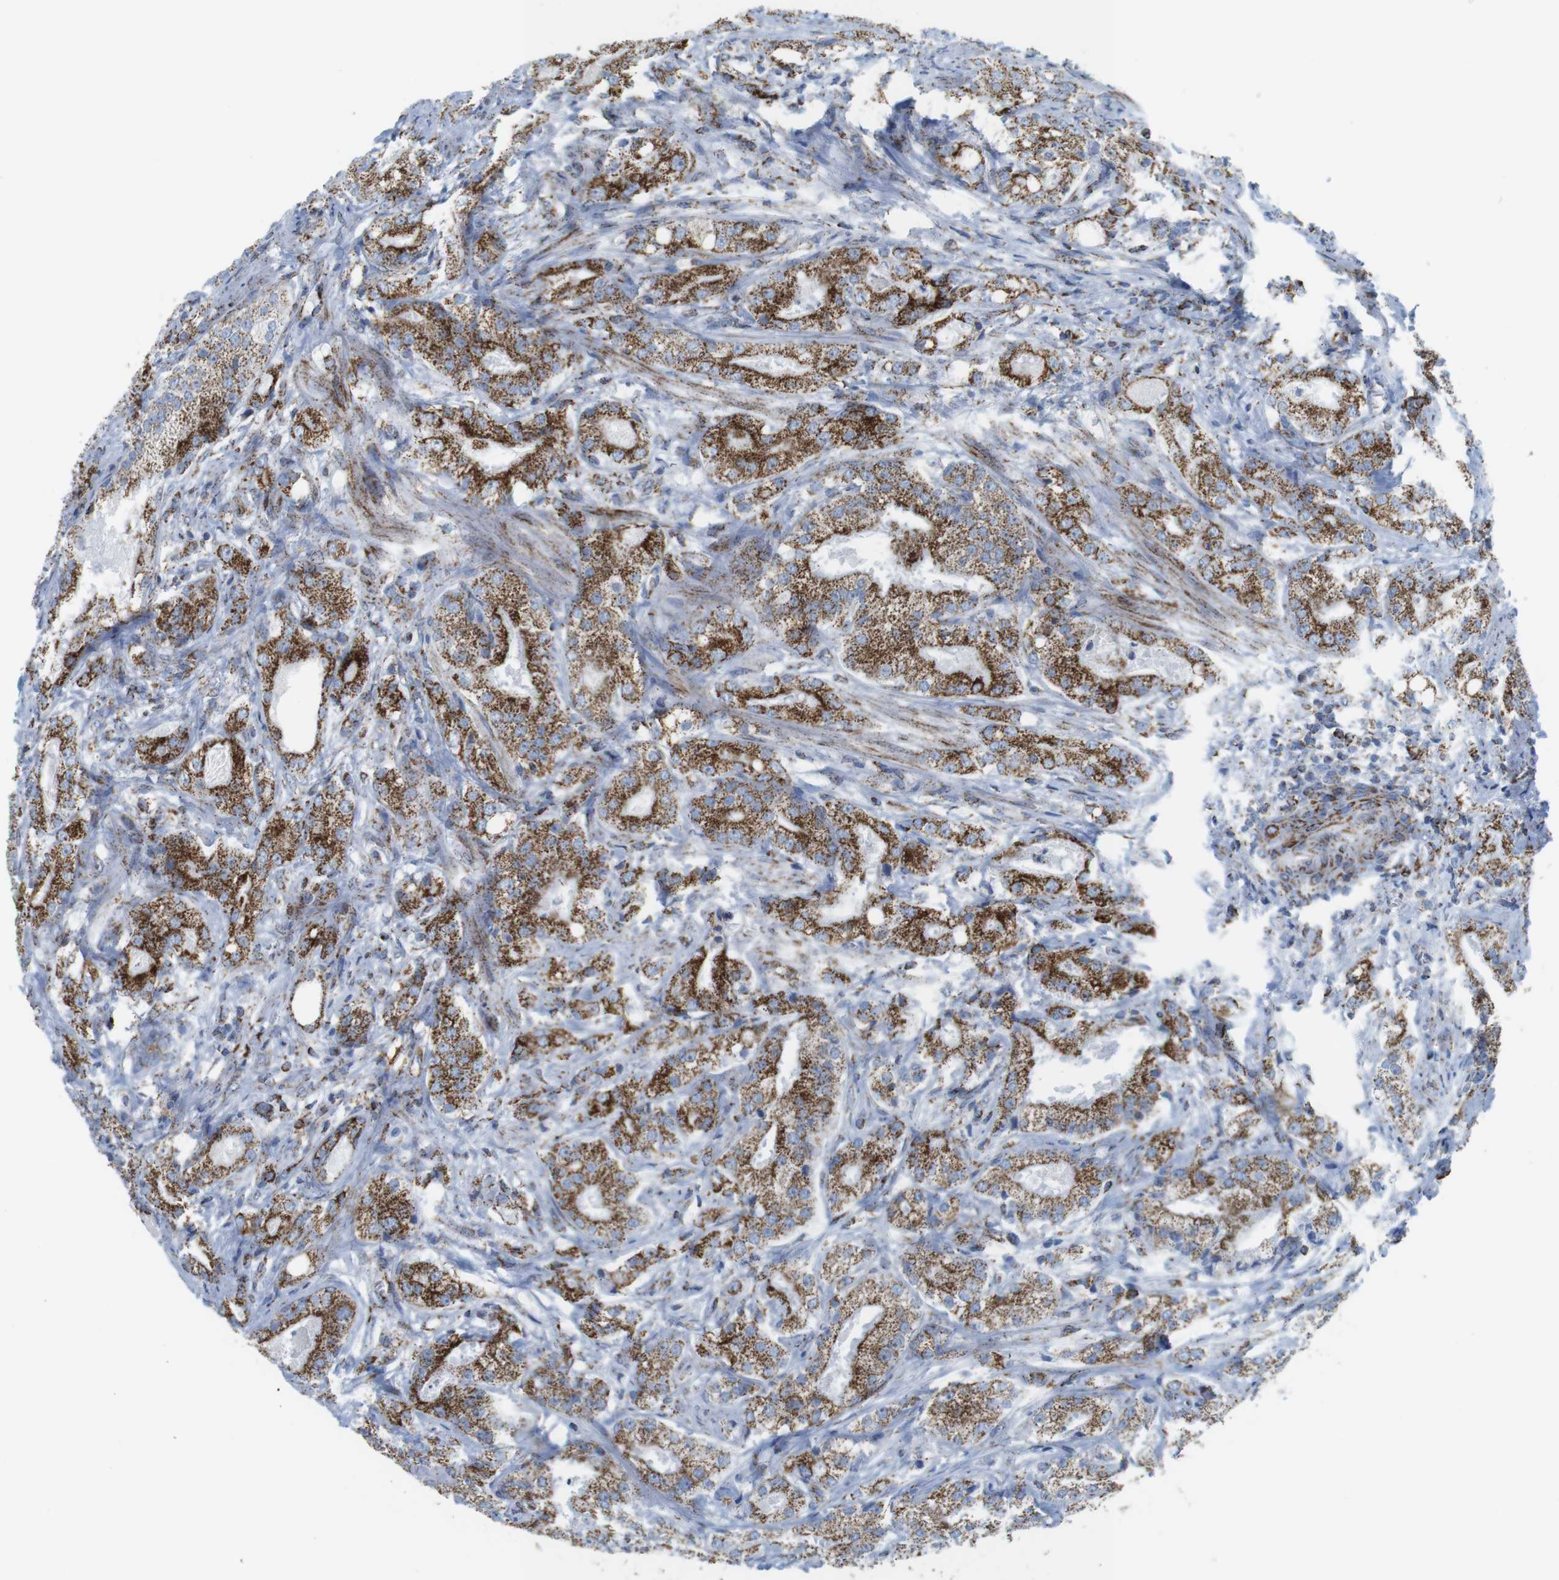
{"staining": {"intensity": "moderate", "quantity": ">75%", "location": "cytoplasmic/membranous"}, "tissue": "prostate cancer", "cell_type": "Tumor cells", "image_type": "cancer", "snomed": [{"axis": "morphology", "description": "Adenocarcinoma, High grade"}, {"axis": "topography", "description": "Prostate"}], "caption": "Tumor cells reveal moderate cytoplasmic/membranous positivity in approximately >75% of cells in prostate adenocarcinoma (high-grade).", "gene": "ATP5PO", "patient": {"sex": "male", "age": 64}}